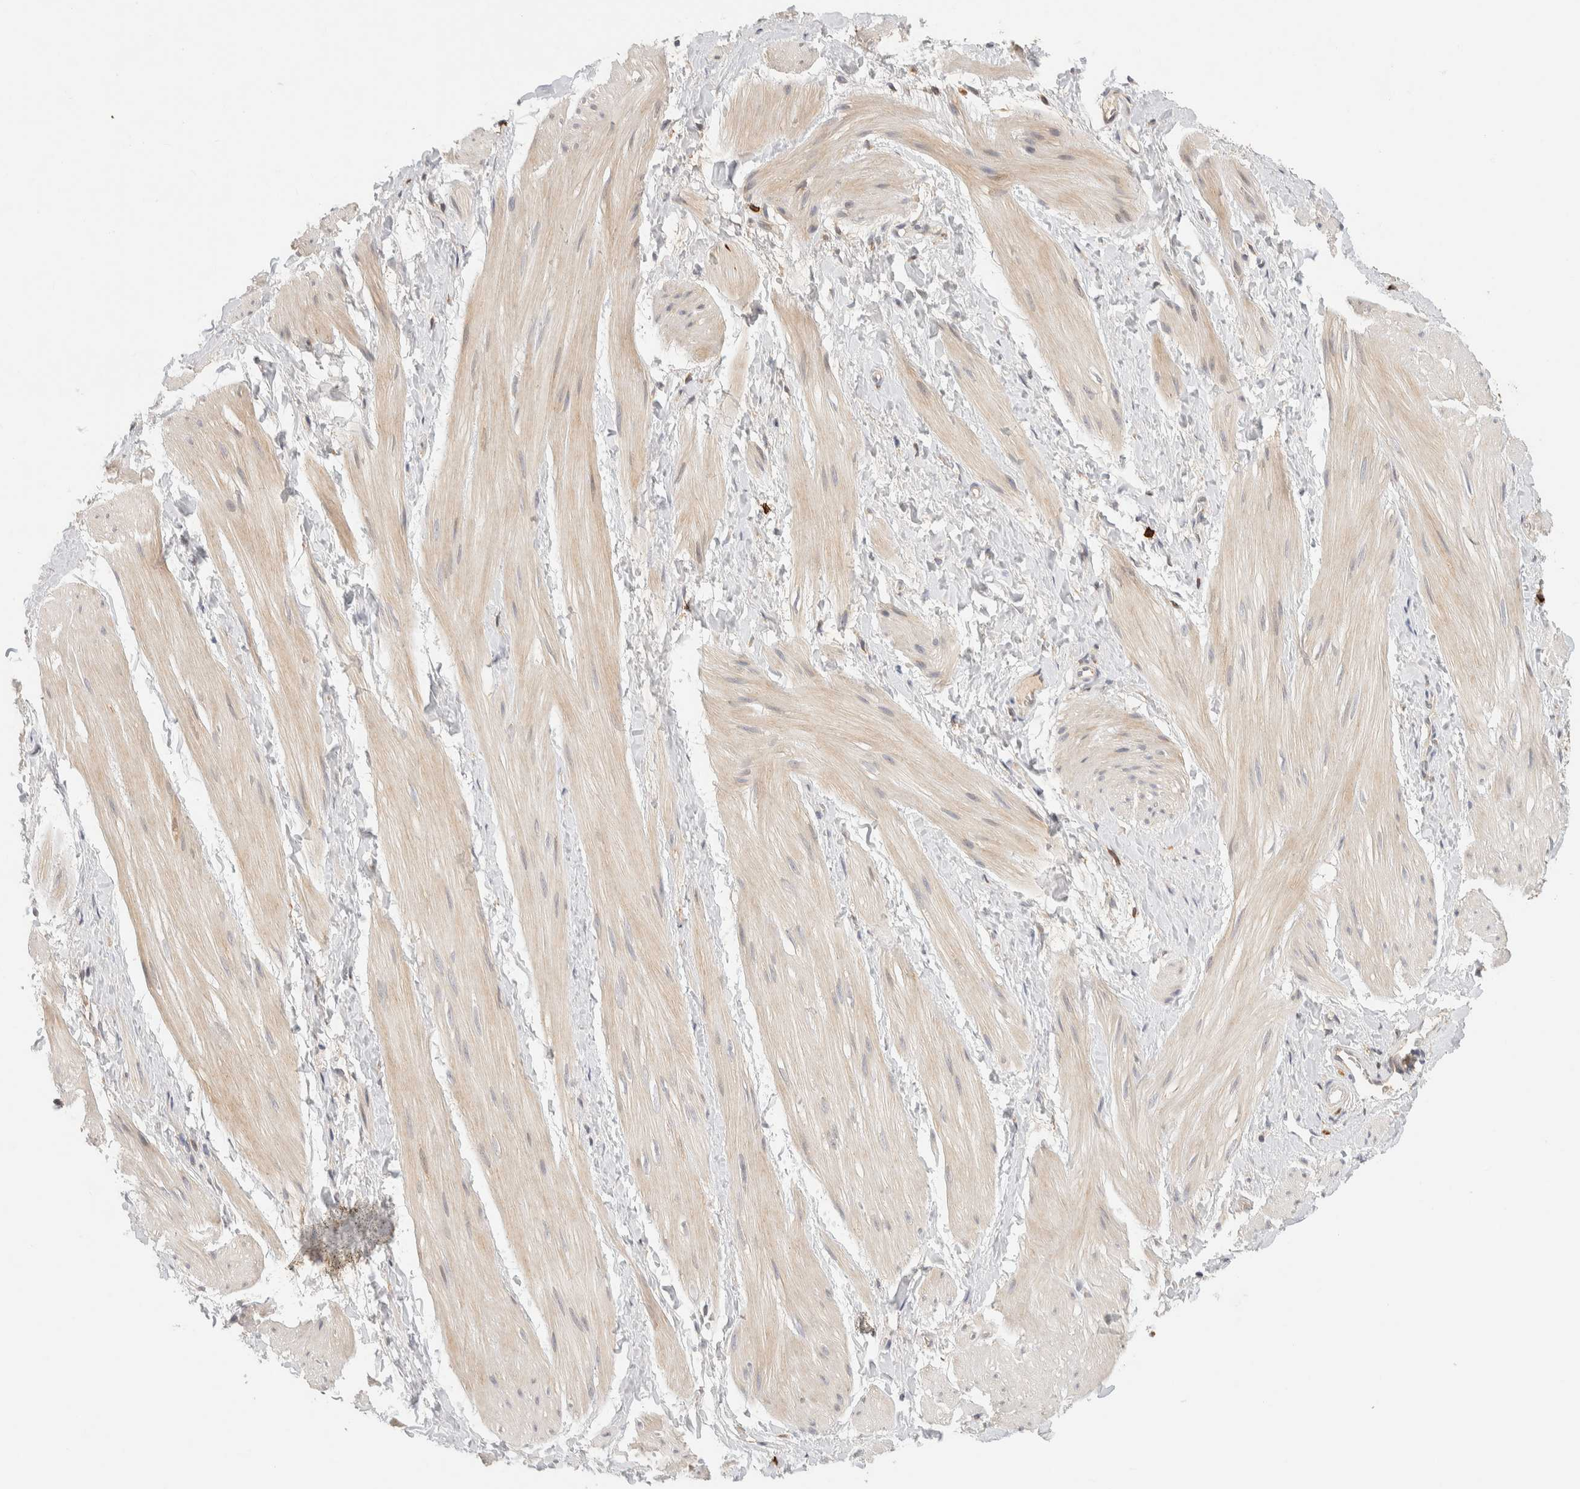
{"staining": {"intensity": "weak", "quantity": "<25%", "location": "cytoplasmic/membranous"}, "tissue": "smooth muscle", "cell_type": "Smooth muscle cells", "image_type": "normal", "snomed": [{"axis": "morphology", "description": "Normal tissue, NOS"}, {"axis": "topography", "description": "Smooth muscle"}], "caption": "This is an IHC histopathology image of benign smooth muscle. There is no staining in smooth muscle cells.", "gene": "RUNDC1", "patient": {"sex": "male", "age": 16}}